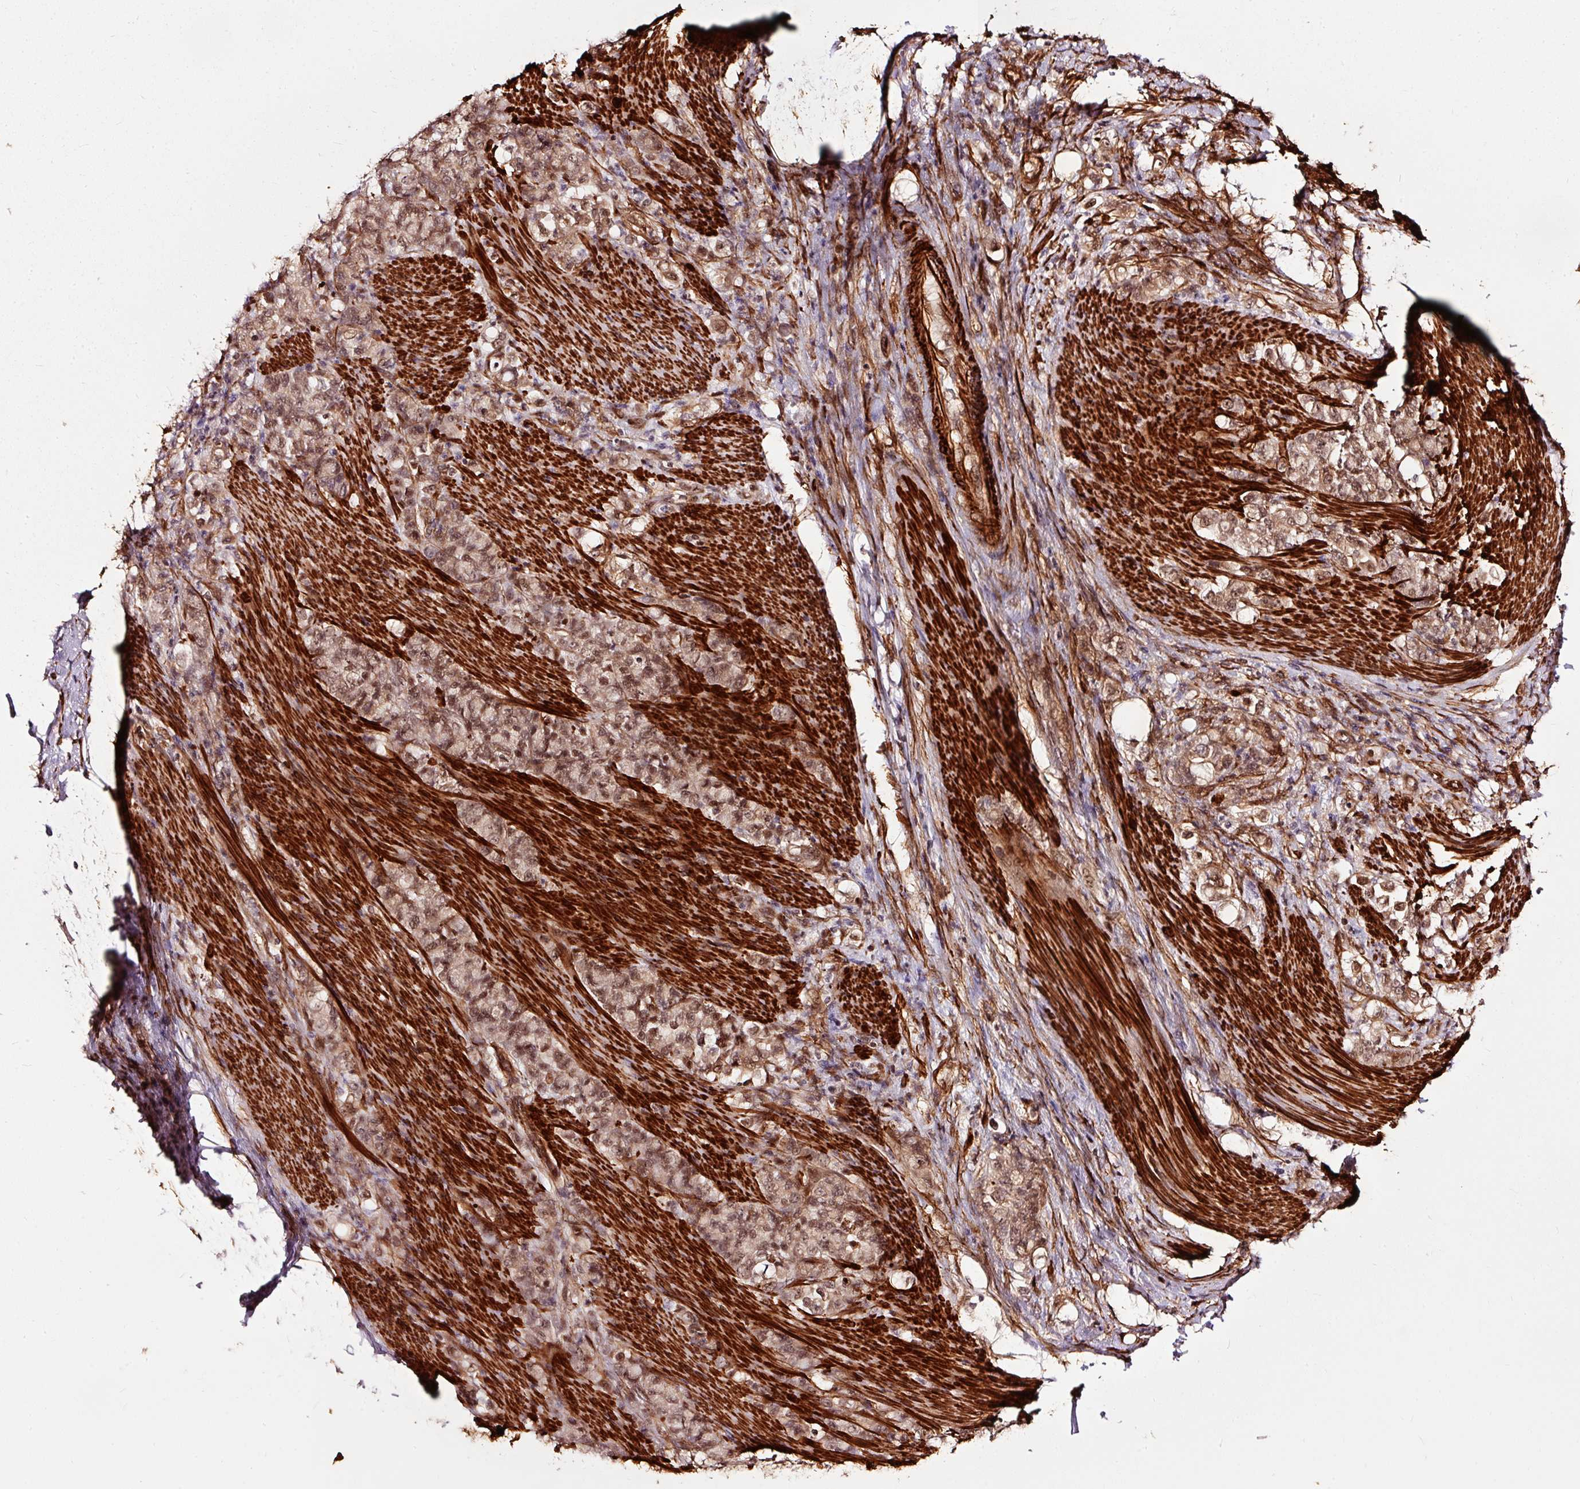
{"staining": {"intensity": "moderate", "quantity": ">75%", "location": "nuclear"}, "tissue": "stomach cancer", "cell_type": "Tumor cells", "image_type": "cancer", "snomed": [{"axis": "morphology", "description": "Adenocarcinoma, NOS"}, {"axis": "topography", "description": "Stomach"}], "caption": "Tumor cells exhibit medium levels of moderate nuclear staining in approximately >75% of cells in adenocarcinoma (stomach).", "gene": "TPM1", "patient": {"sex": "female", "age": 79}}